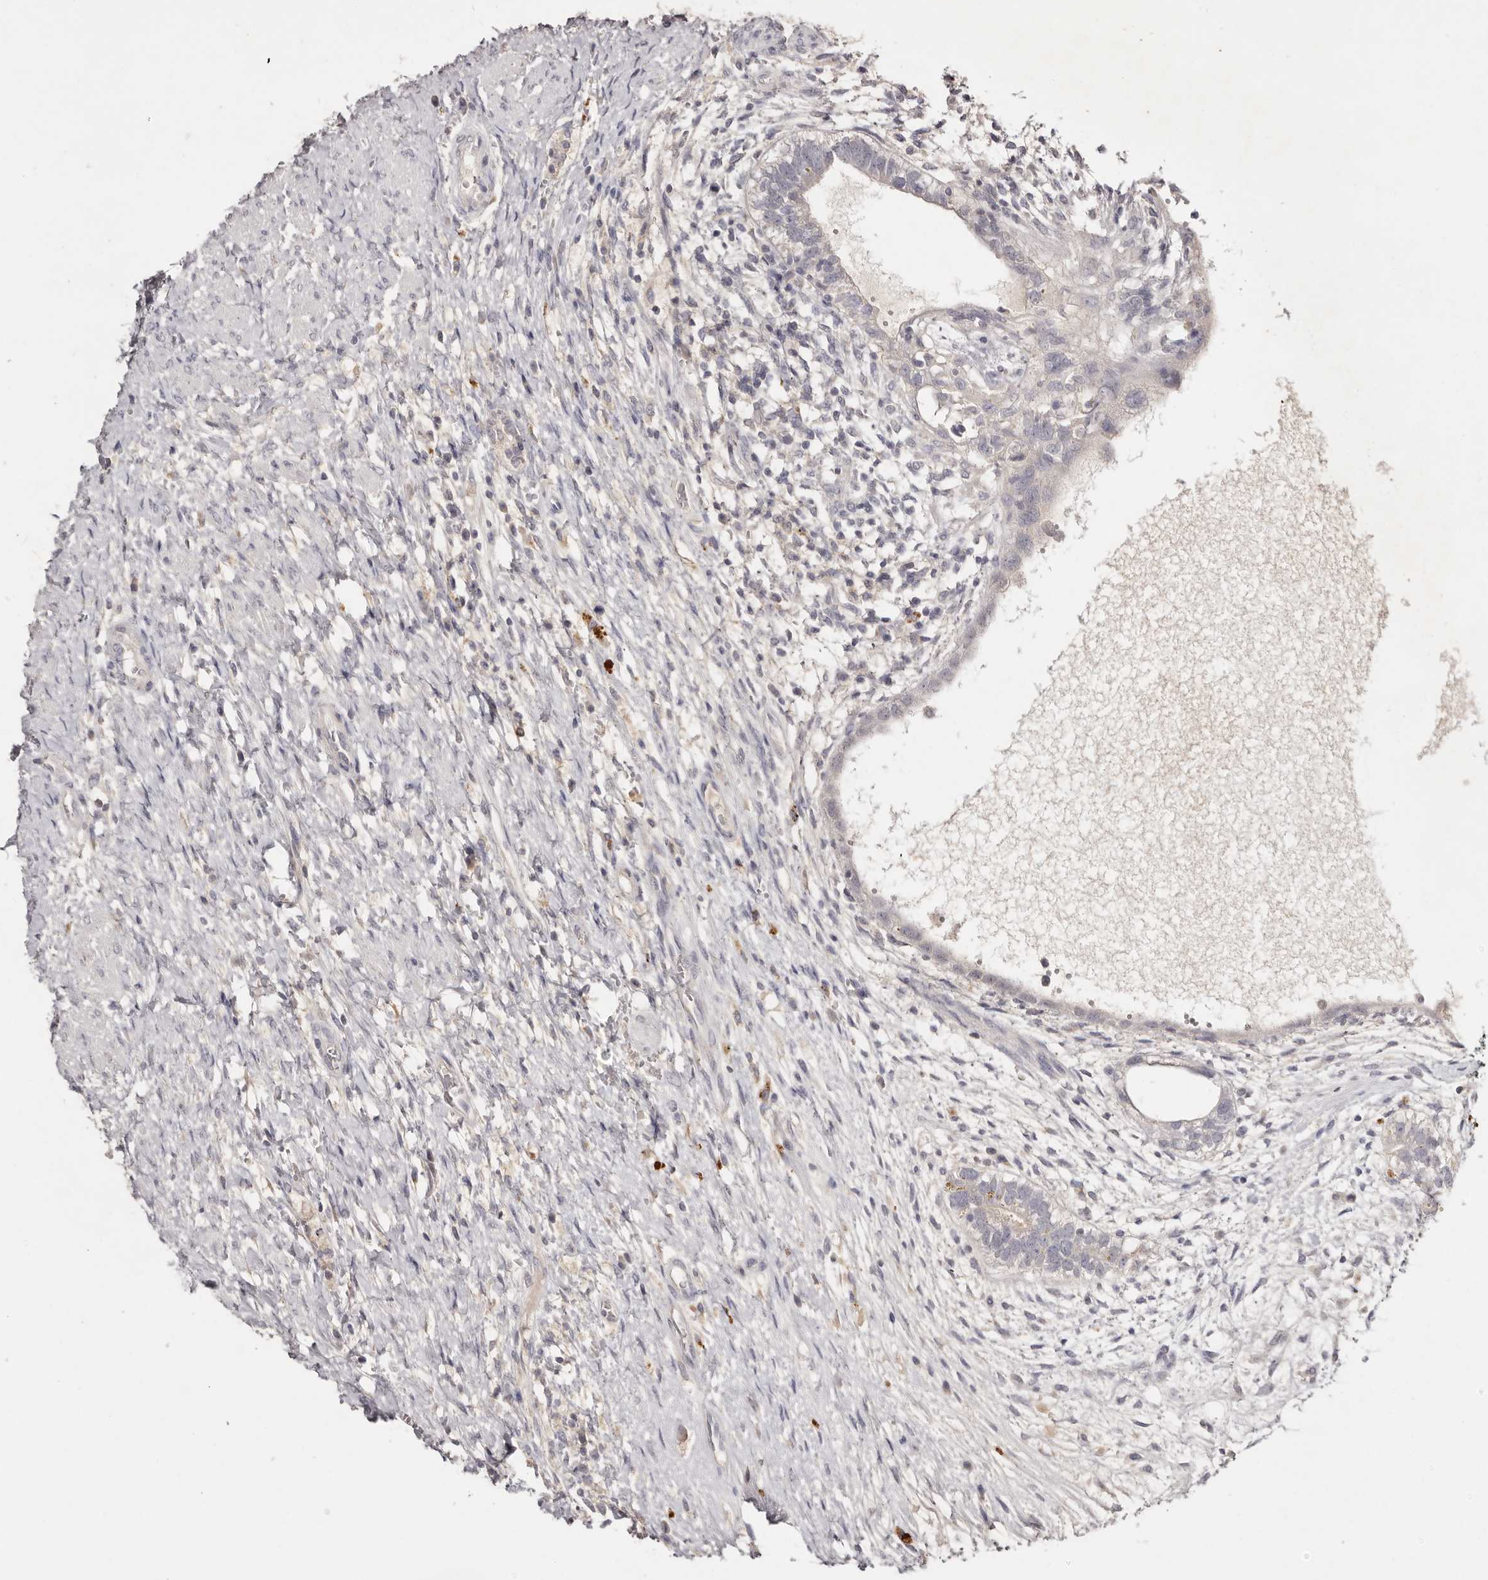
{"staining": {"intensity": "negative", "quantity": "none", "location": "none"}, "tissue": "testis cancer", "cell_type": "Tumor cells", "image_type": "cancer", "snomed": [{"axis": "morphology", "description": "Carcinoma, Embryonal, NOS"}, {"axis": "topography", "description": "Testis"}], "caption": "Immunohistochemistry photomicrograph of neoplastic tissue: testis cancer (embryonal carcinoma) stained with DAB shows no significant protein expression in tumor cells.", "gene": "SCUBE2", "patient": {"sex": "male", "age": 26}}